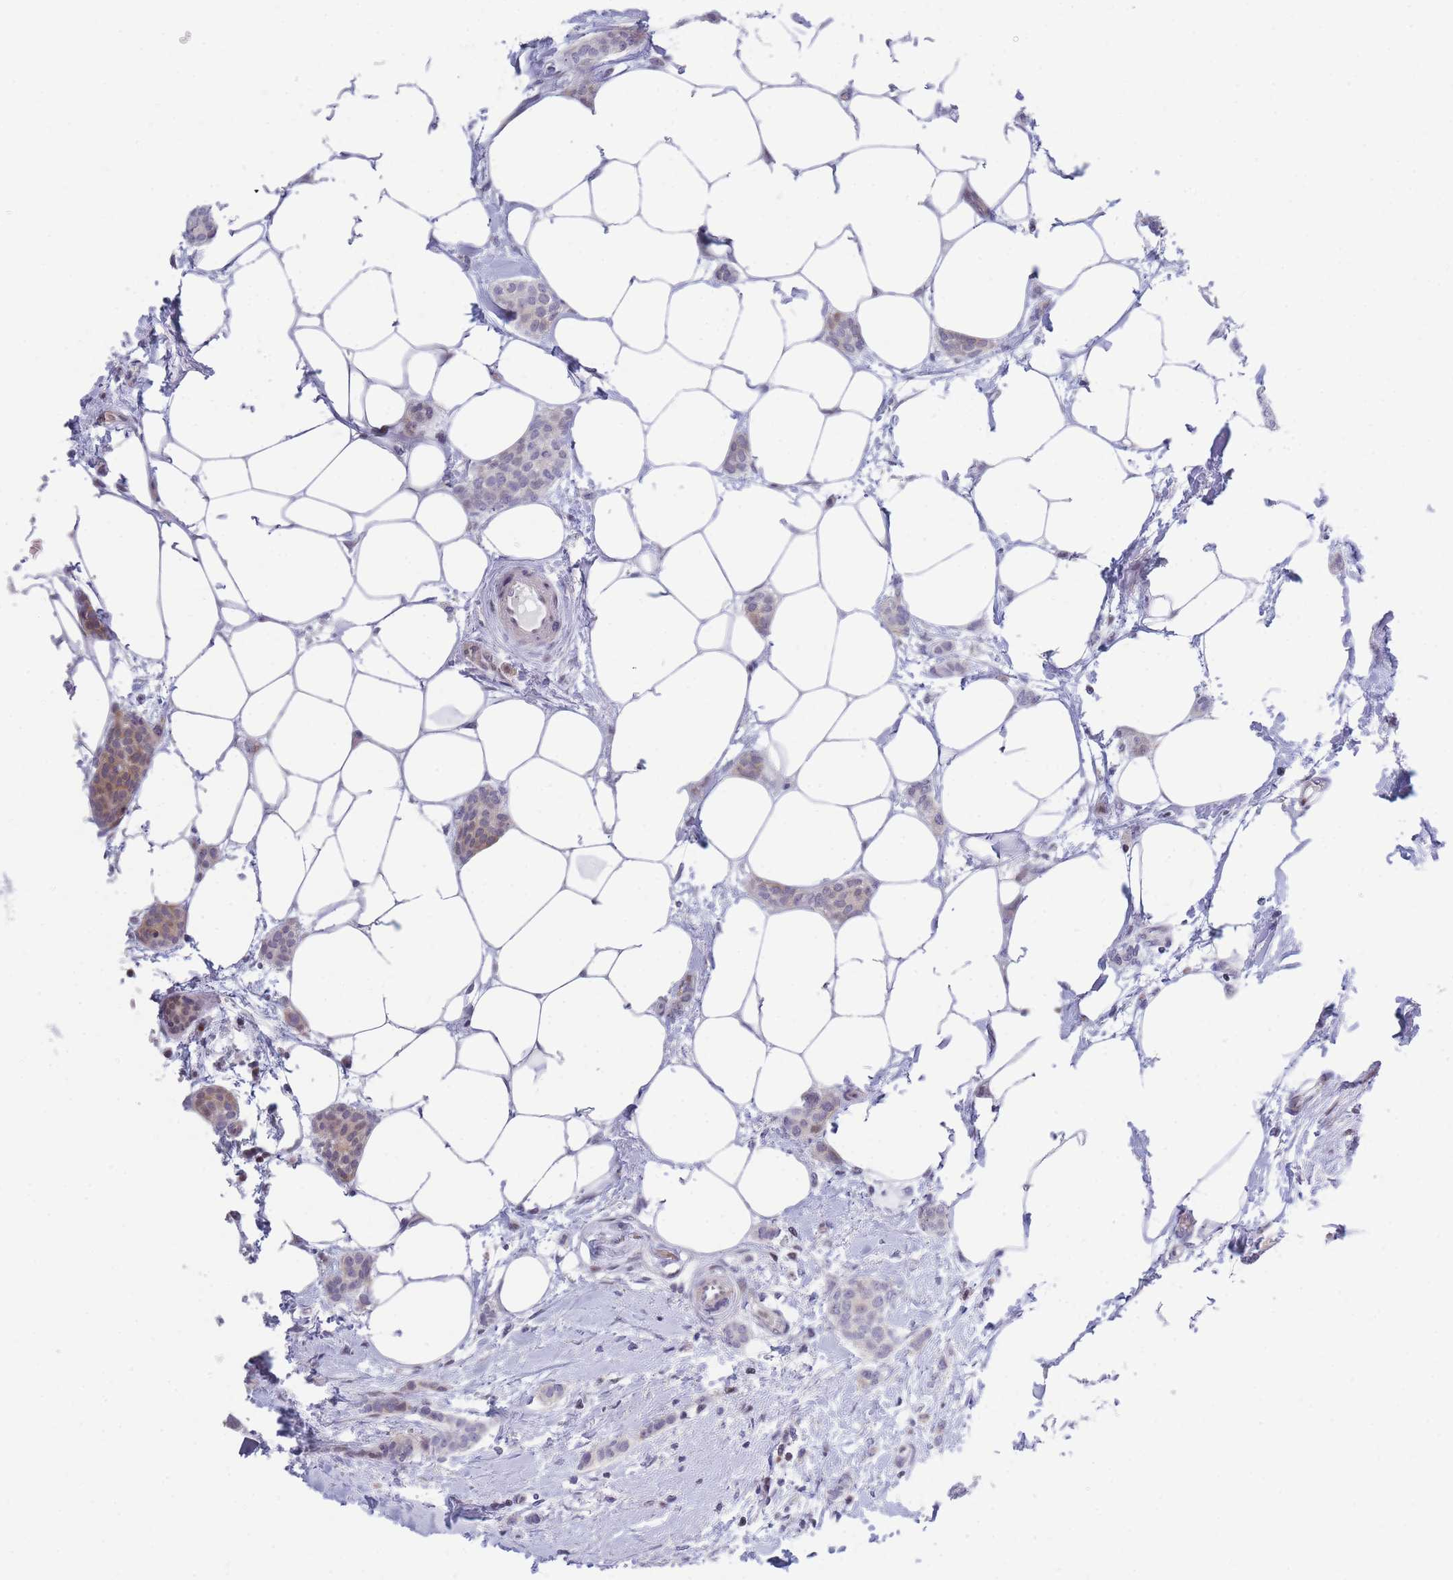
{"staining": {"intensity": "weak", "quantity": "<25%", "location": "nuclear"}, "tissue": "breast cancer", "cell_type": "Tumor cells", "image_type": "cancer", "snomed": [{"axis": "morphology", "description": "Duct carcinoma"}, {"axis": "topography", "description": "Breast"}], "caption": "Breast cancer was stained to show a protein in brown. There is no significant staining in tumor cells.", "gene": "CRACD", "patient": {"sex": "female", "age": 72}}